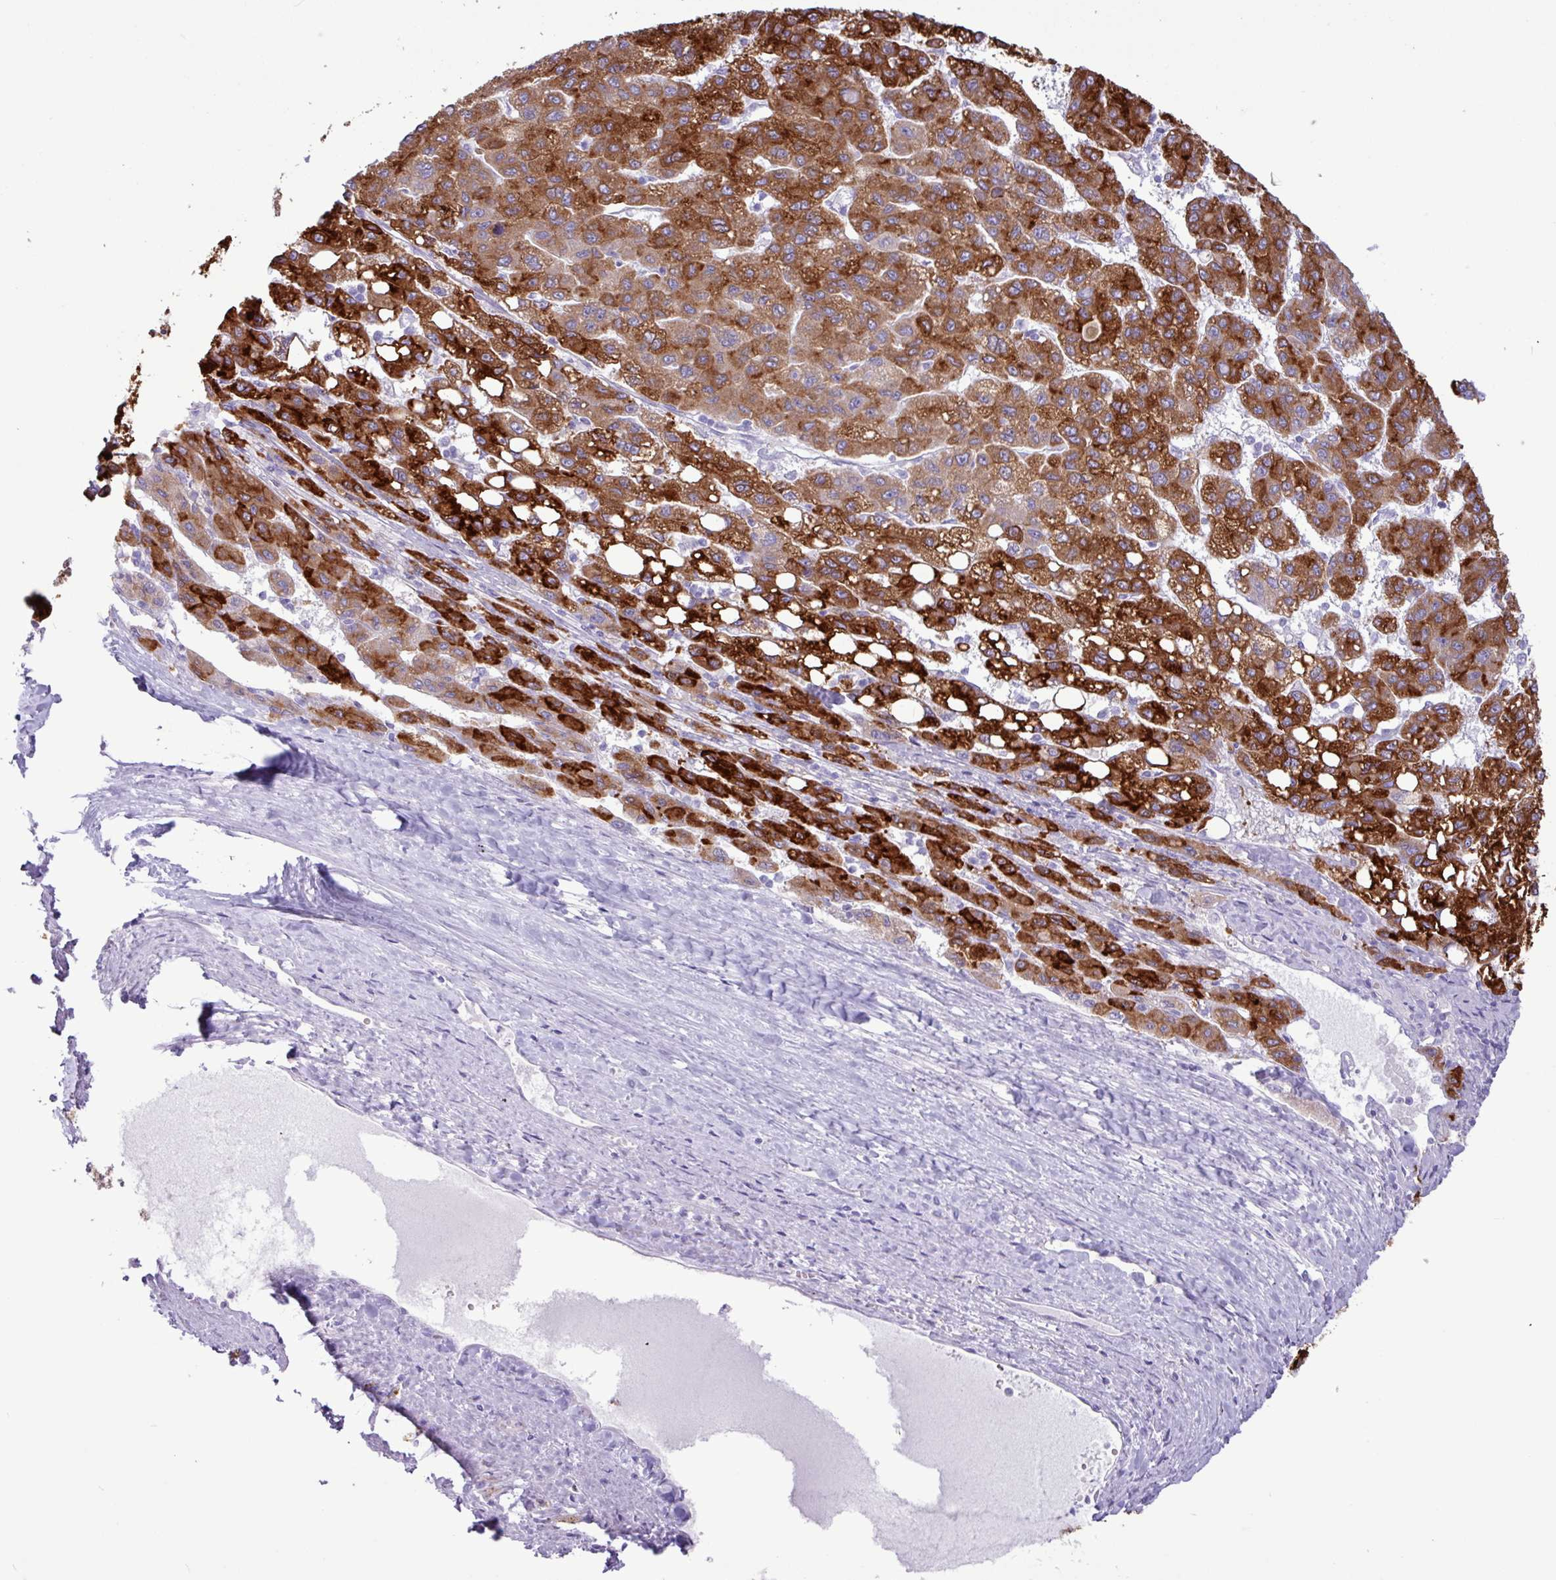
{"staining": {"intensity": "strong", "quantity": ">75%", "location": "cytoplasmic/membranous"}, "tissue": "liver cancer", "cell_type": "Tumor cells", "image_type": "cancer", "snomed": [{"axis": "morphology", "description": "Carcinoma, Hepatocellular, NOS"}, {"axis": "topography", "description": "Liver"}], "caption": "Liver cancer (hepatocellular carcinoma) tissue displays strong cytoplasmic/membranous positivity in about >75% of tumor cells", "gene": "SLC38A1", "patient": {"sex": "female", "age": 82}}